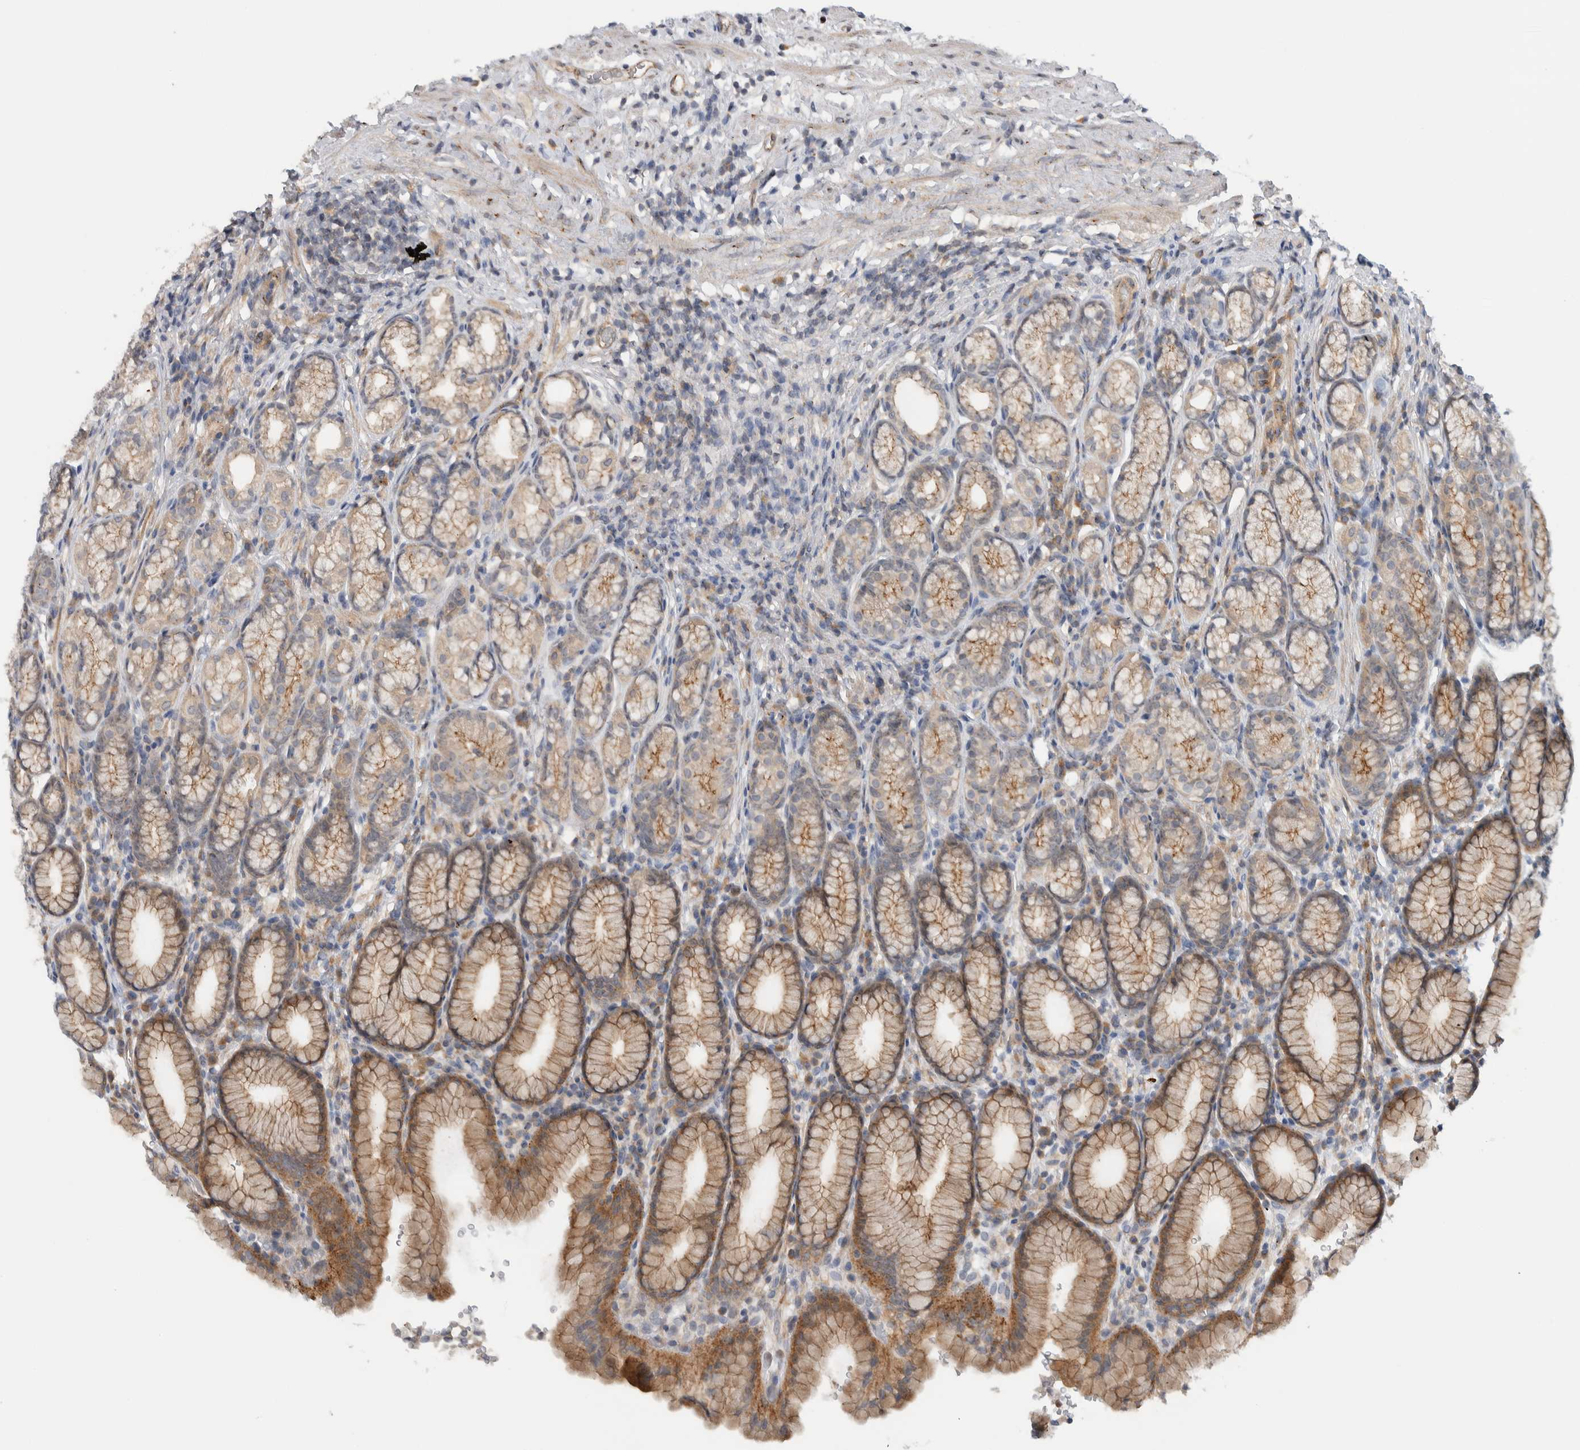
{"staining": {"intensity": "moderate", "quantity": "25%-75%", "location": "cytoplasmic/membranous"}, "tissue": "stomach", "cell_type": "Glandular cells", "image_type": "normal", "snomed": [{"axis": "morphology", "description": "Normal tissue, NOS"}, {"axis": "topography", "description": "Stomach"}], "caption": "DAB immunohistochemical staining of normal stomach displays moderate cytoplasmic/membranous protein positivity in about 25%-75% of glandular cells.", "gene": "MPRIP", "patient": {"sex": "male", "age": 42}}